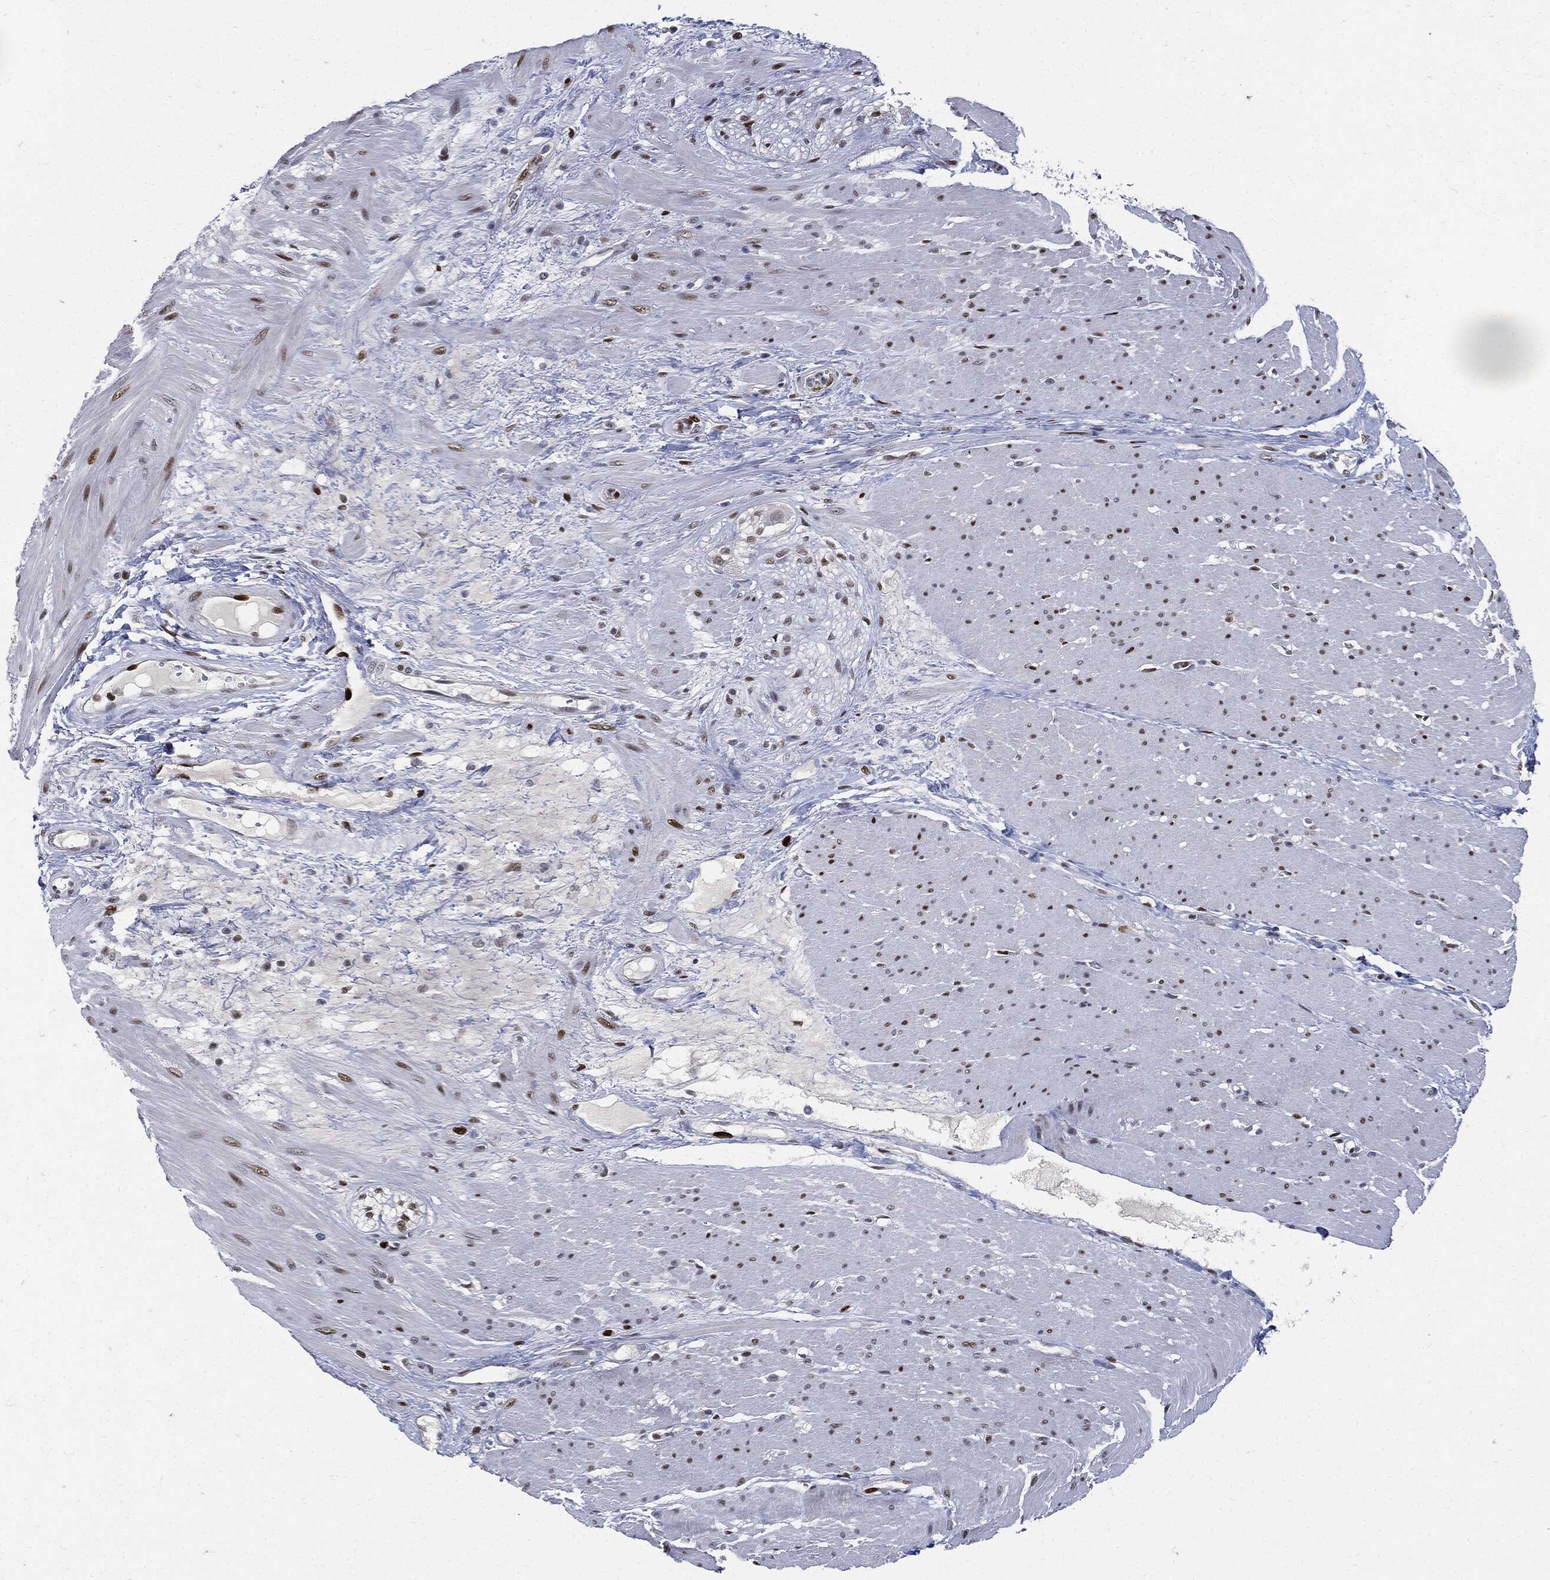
{"staining": {"intensity": "weak", "quantity": "<25%", "location": "nuclear"}, "tissue": "smooth muscle", "cell_type": "Smooth muscle cells", "image_type": "normal", "snomed": [{"axis": "morphology", "description": "Normal tissue, NOS"}, {"axis": "topography", "description": "Soft tissue"}, {"axis": "topography", "description": "Smooth muscle"}], "caption": "This micrograph is of normal smooth muscle stained with immunohistochemistry (IHC) to label a protein in brown with the nuclei are counter-stained blue. There is no staining in smooth muscle cells.", "gene": "PCNA", "patient": {"sex": "male", "age": 72}}